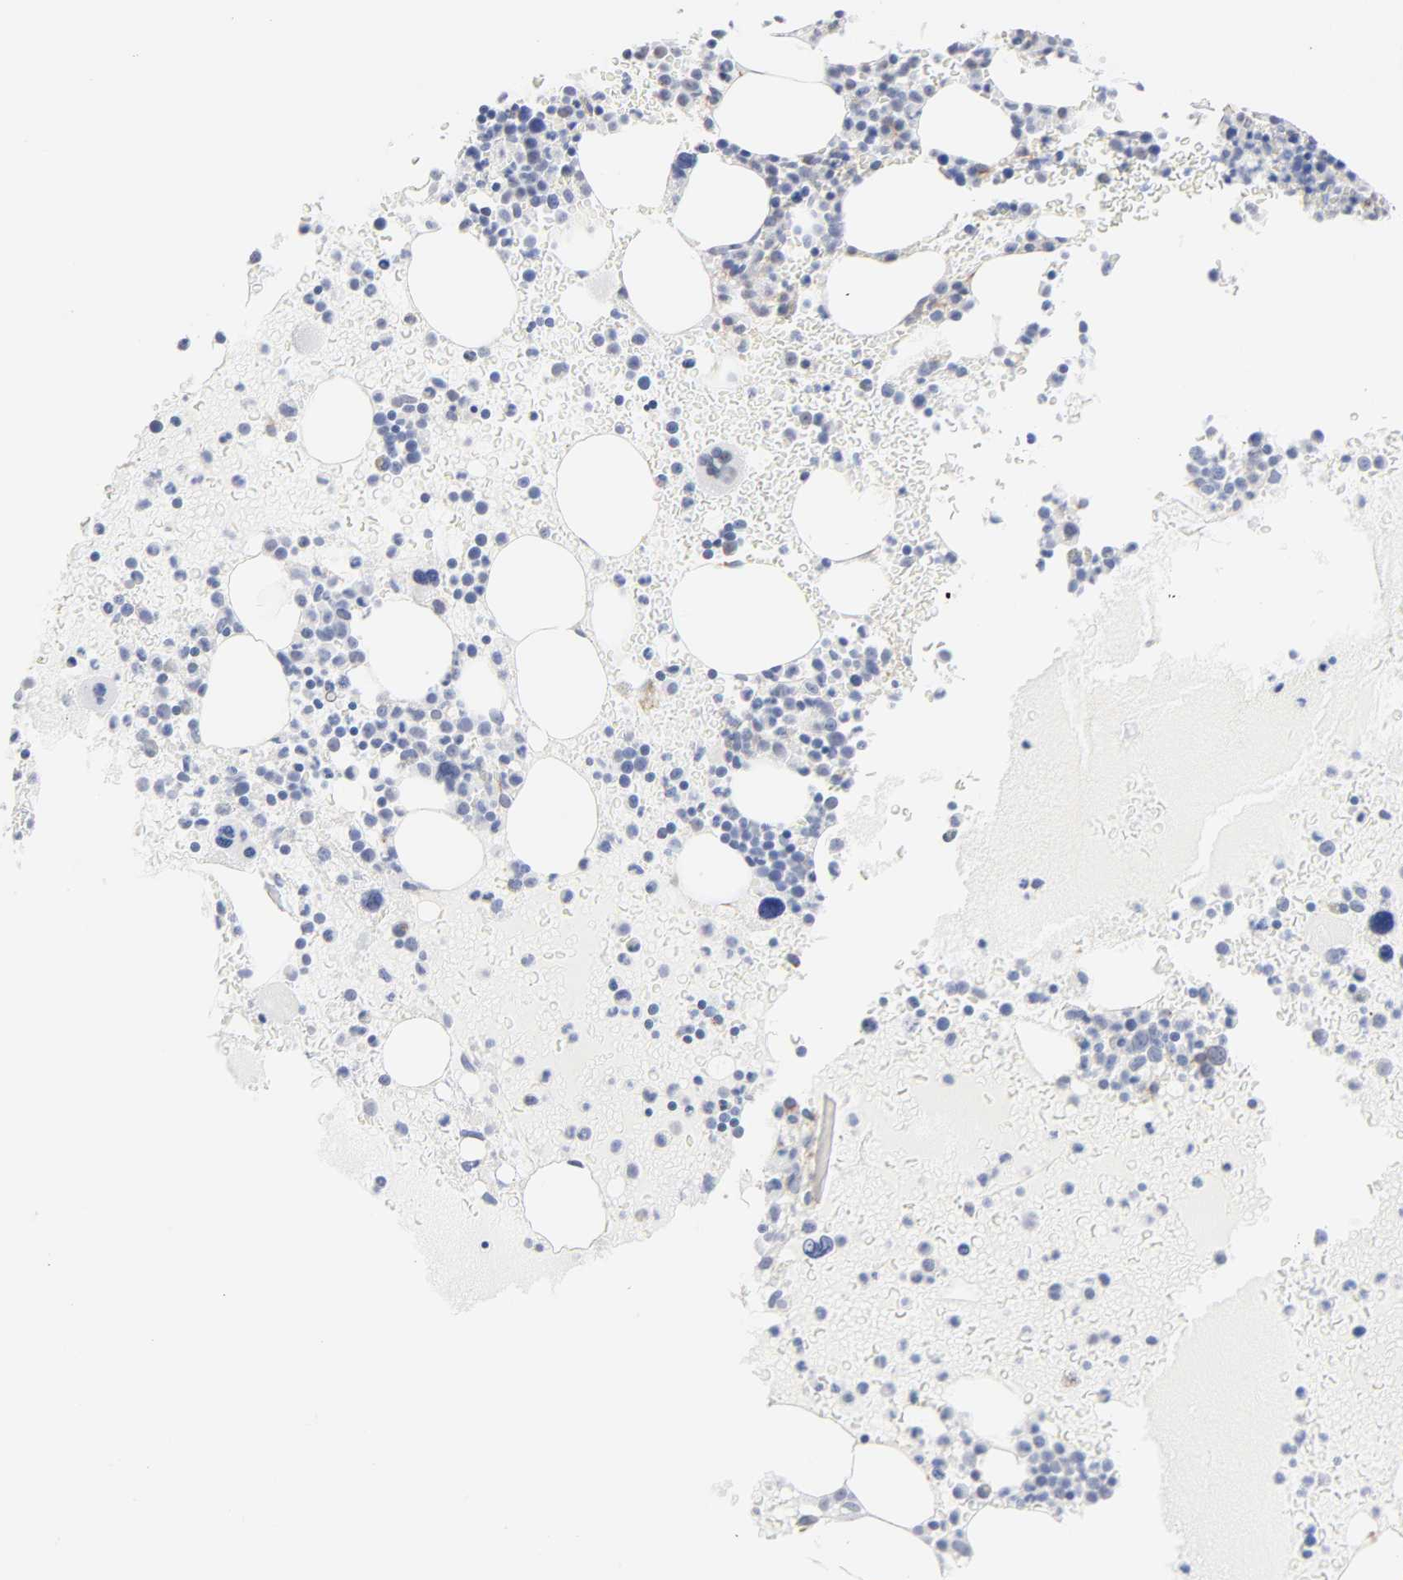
{"staining": {"intensity": "negative", "quantity": "none", "location": "none"}, "tissue": "bone marrow", "cell_type": "Hematopoietic cells", "image_type": "normal", "snomed": [{"axis": "morphology", "description": "Normal tissue, NOS"}, {"axis": "topography", "description": "Bone marrow"}], "caption": "This photomicrograph is of benign bone marrow stained with immunohistochemistry to label a protein in brown with the nuclei are counter-stained blue. There is no staining in hematopoietic cells. (DAB IHC, high magnification).", "gene": "LTBP2", "patient": {"sex": "male", "age": 68}}